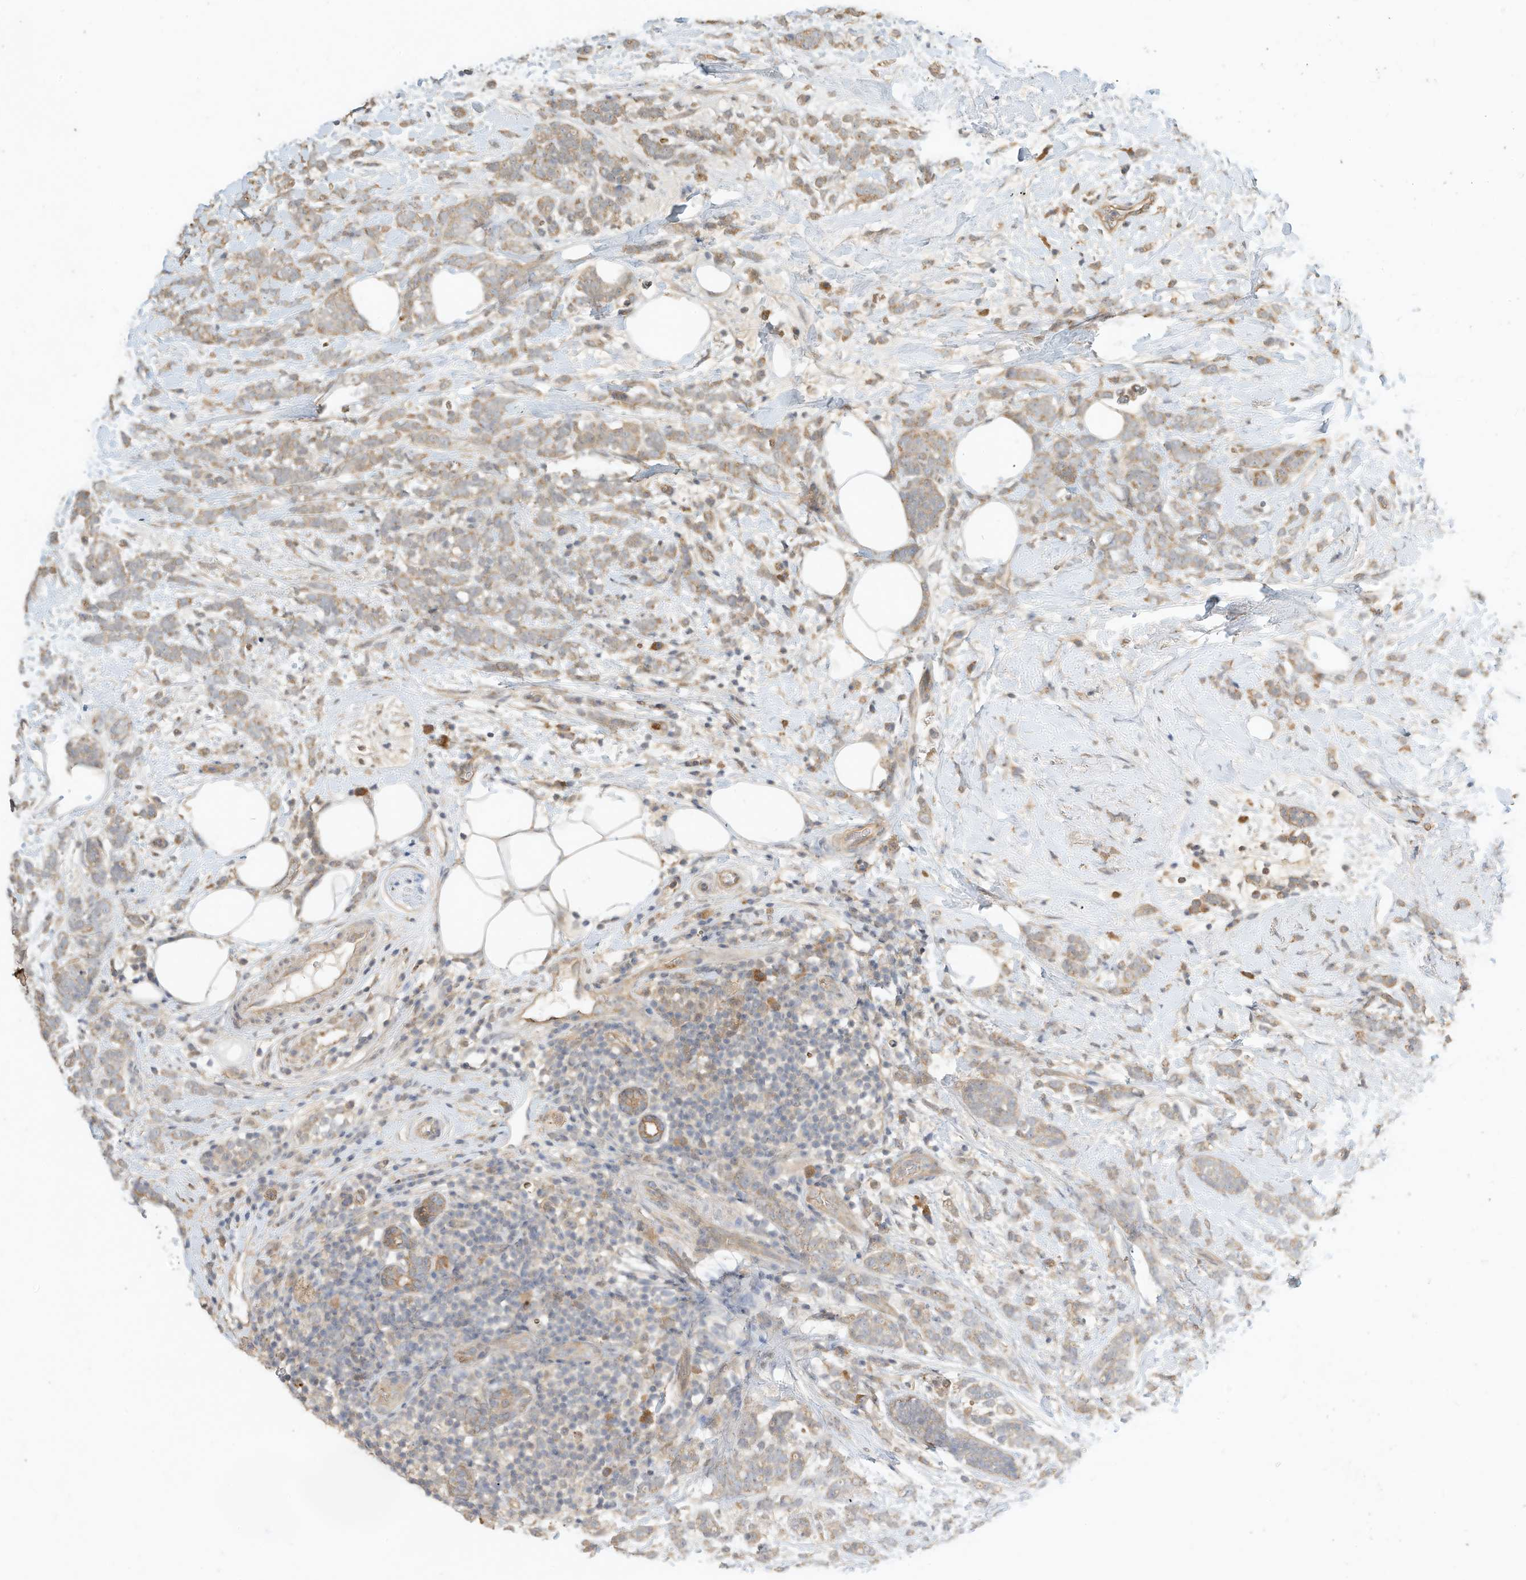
{"staining": {"intensity": "weak", "quantity": ">75%", "location": "cytoplasmic/membranous"}, "tissue": "breast cancer", "cell_type": "Tumor cells", "image_type": "cancer", "snomed": [{"axis": "morphology", "description": "Lobular carcinoma"}, {"axis": "topography", "description": "Breast"}], "caption": "Protein analysis of lobular carcinoma (breast) tissue demonstrates weak cytoplasmic/membranous expression in about >75% of tumor cells.", "gene": "OFD1", "patient": {"sex": "female", "age": 58}}